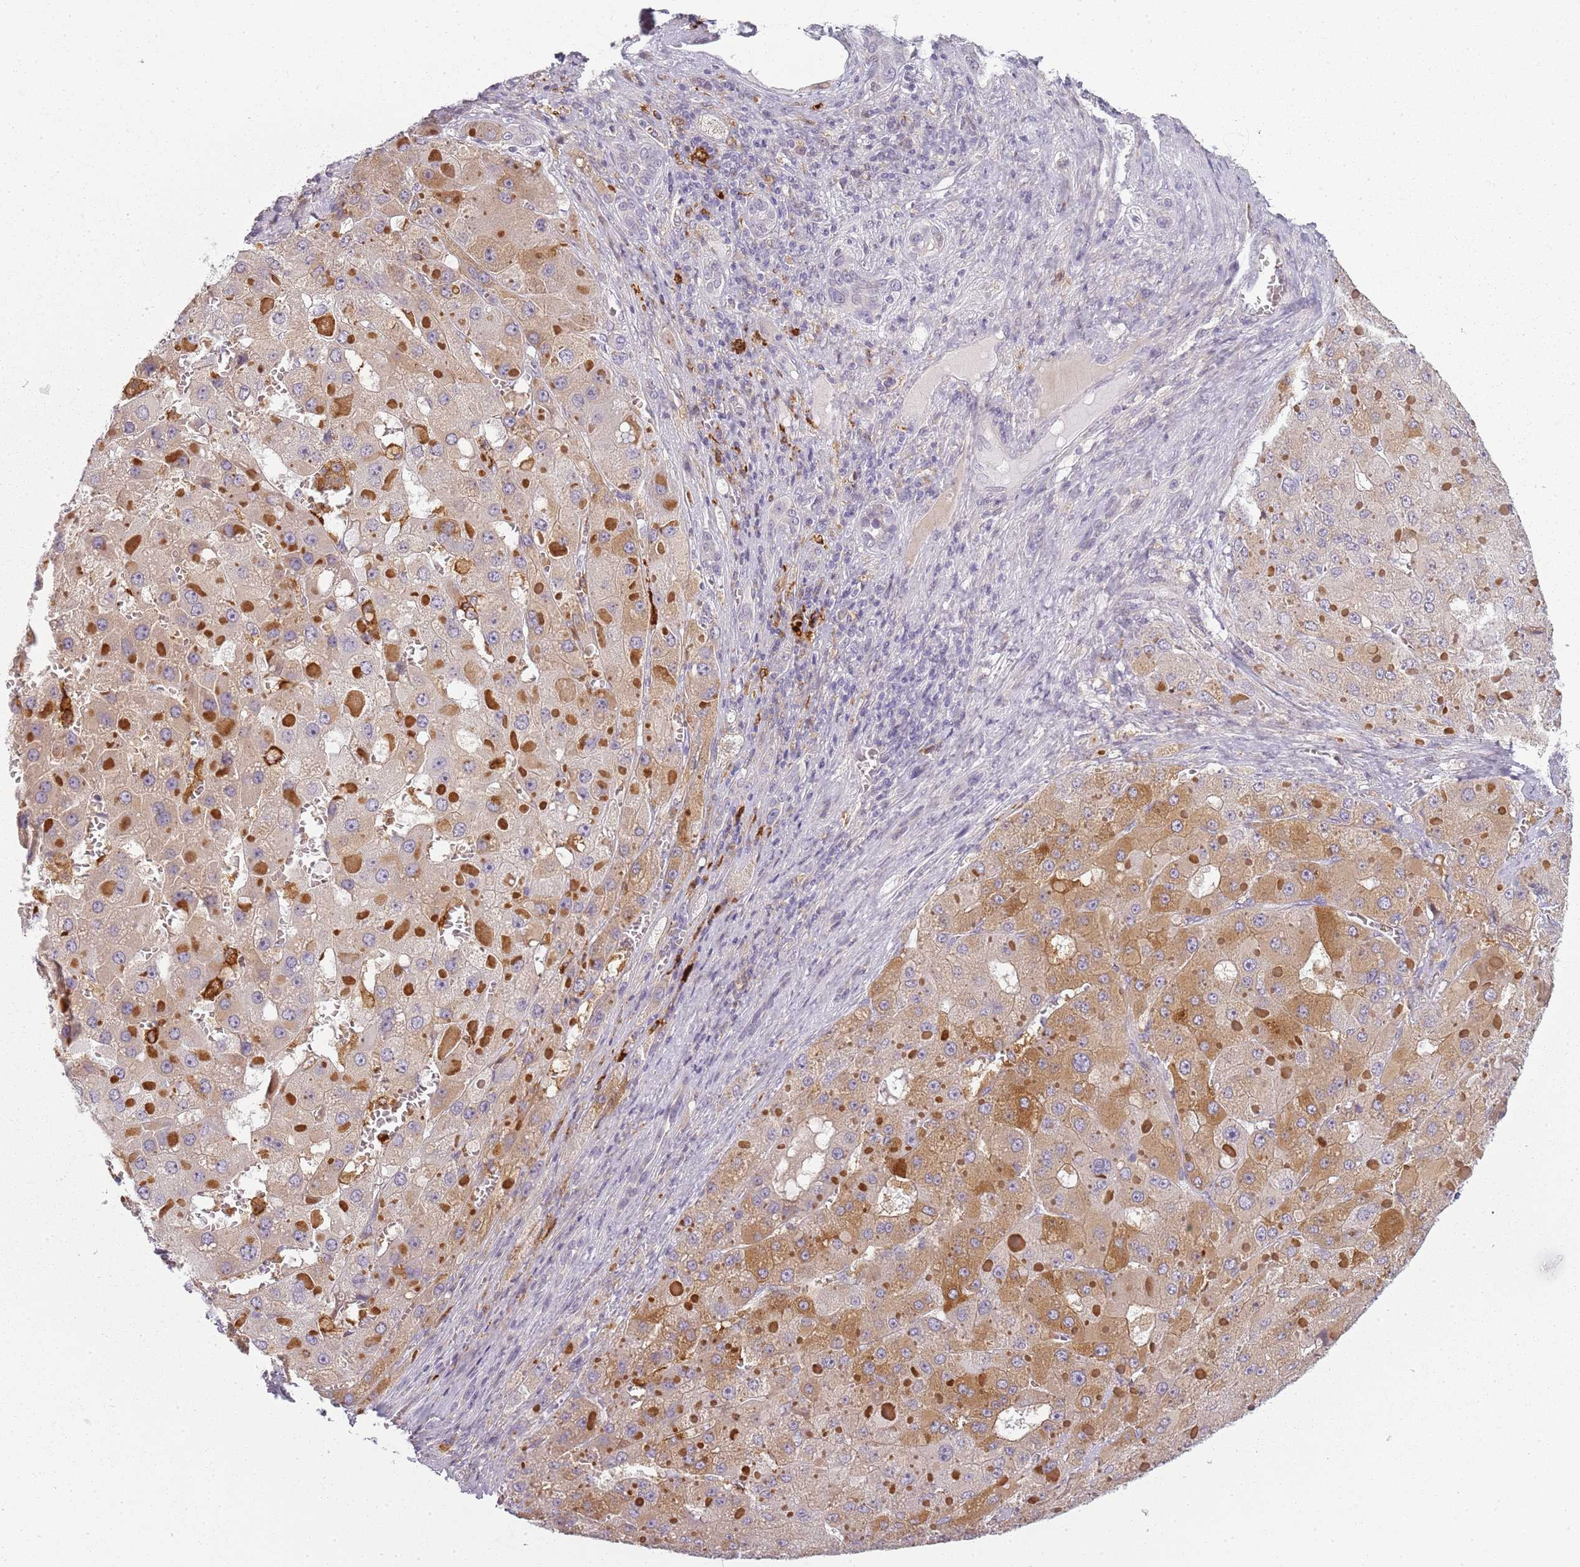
{"staining": {"intensity": "moderate", "quantity": "25%-75%", "location": "cytoplasmic/membranous"}, "tissue": "liver cancer", "cell_type": "Tumor cells", "image_type": "cancer", "snomed": [{"axis": "morphology", "description": "Carcinoma, Hepatocellular, NOS"}, {"axis": "topography", "description": "Liver"}], "caption": "This is an image of immunohistochemistry (IHC) staining of hepatocellular carcinoma (liver), which shows moderate positivity in the cytoplasmic/membranous of tumor cells.", "gene": "CC2D2B", "patient": {"sex": "female", "age": 73}}